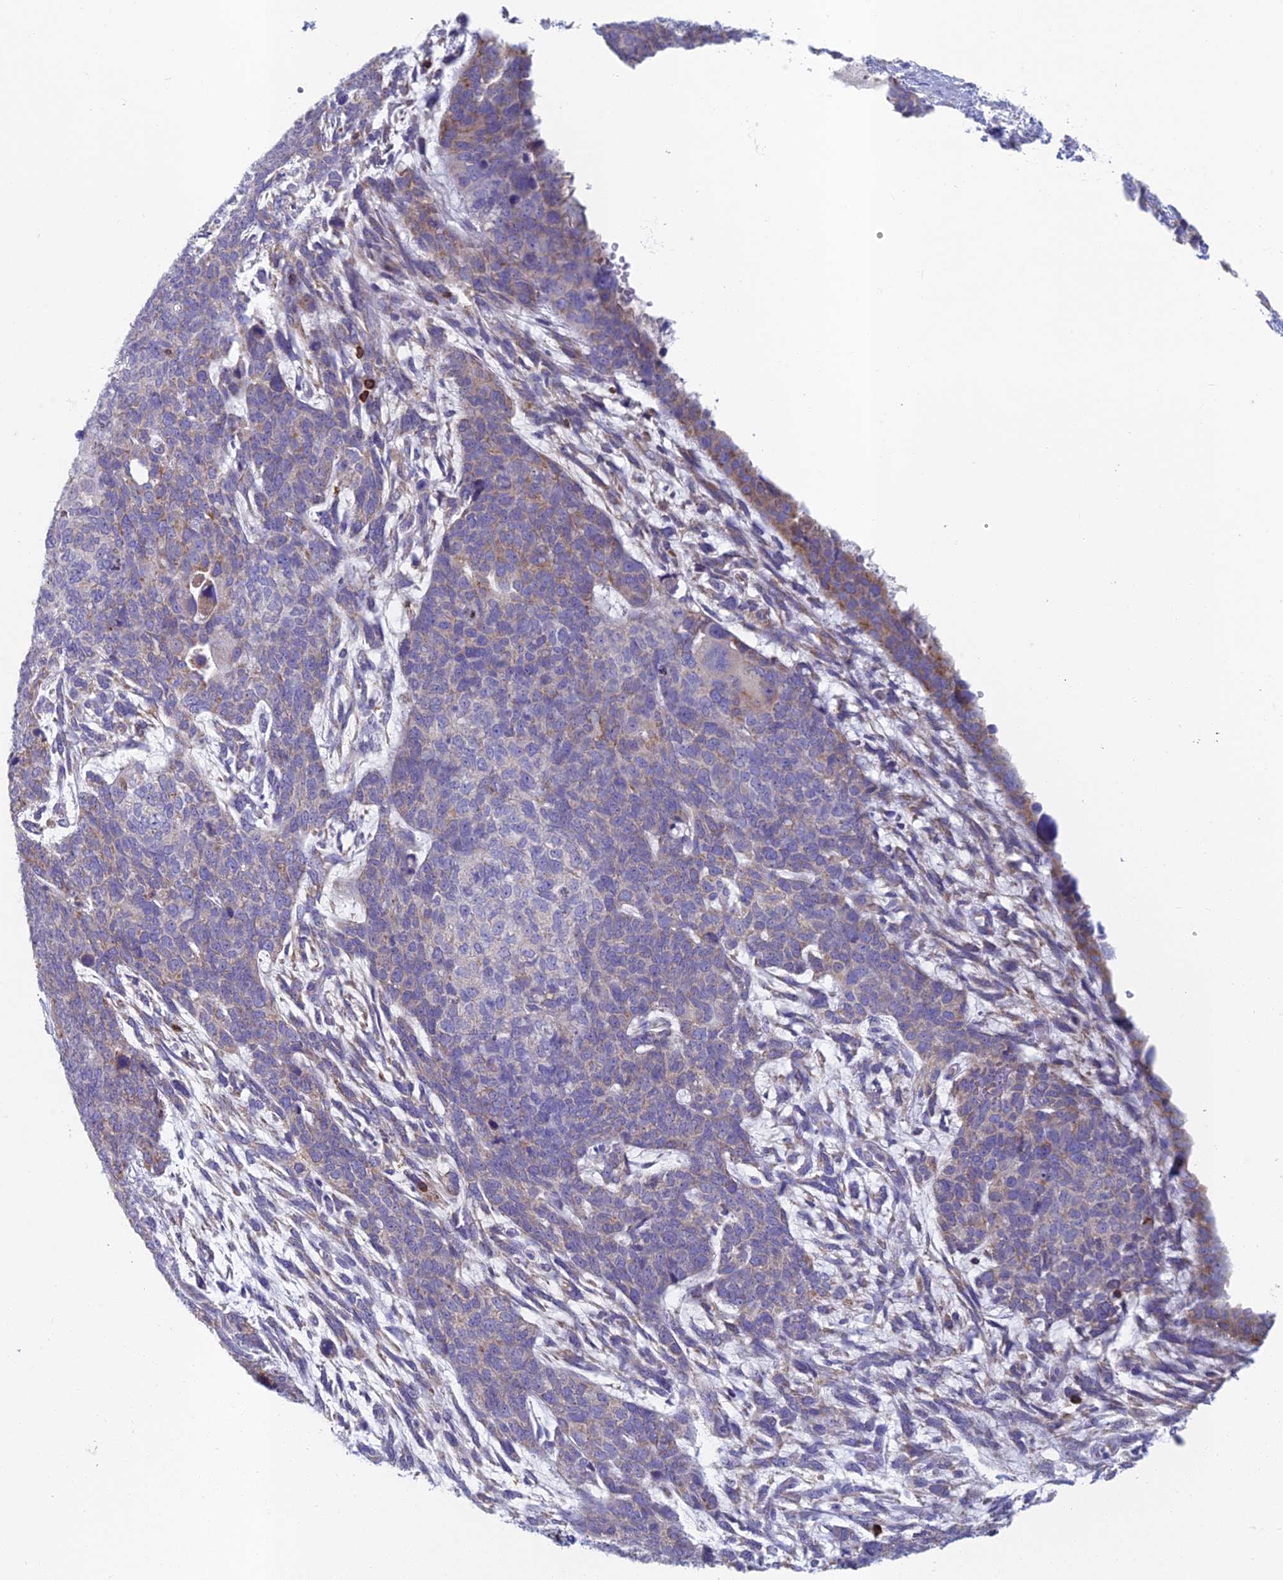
{"staining": {"intensity": "weak", "quantity": "<25%", "location": "cytoplasmic/membranous"}, "tissue": "cervical cancer", "cell_type": "Tumor cells", "image_type": "cancer", "snomed": [{"axis": "morphology", "description": "Squamous cell carcinoma, NOS"}, {"axis": "topography", "description": "Cervix"}], "caption": "Immunohistochemical staining of human cervical cancer demonstrates no significant expression in tumor cells. (DAB IHC with hematoxylin counter stain).", "gene": "ABI3BP", "patient": {"sex": "female", "age": 63}}